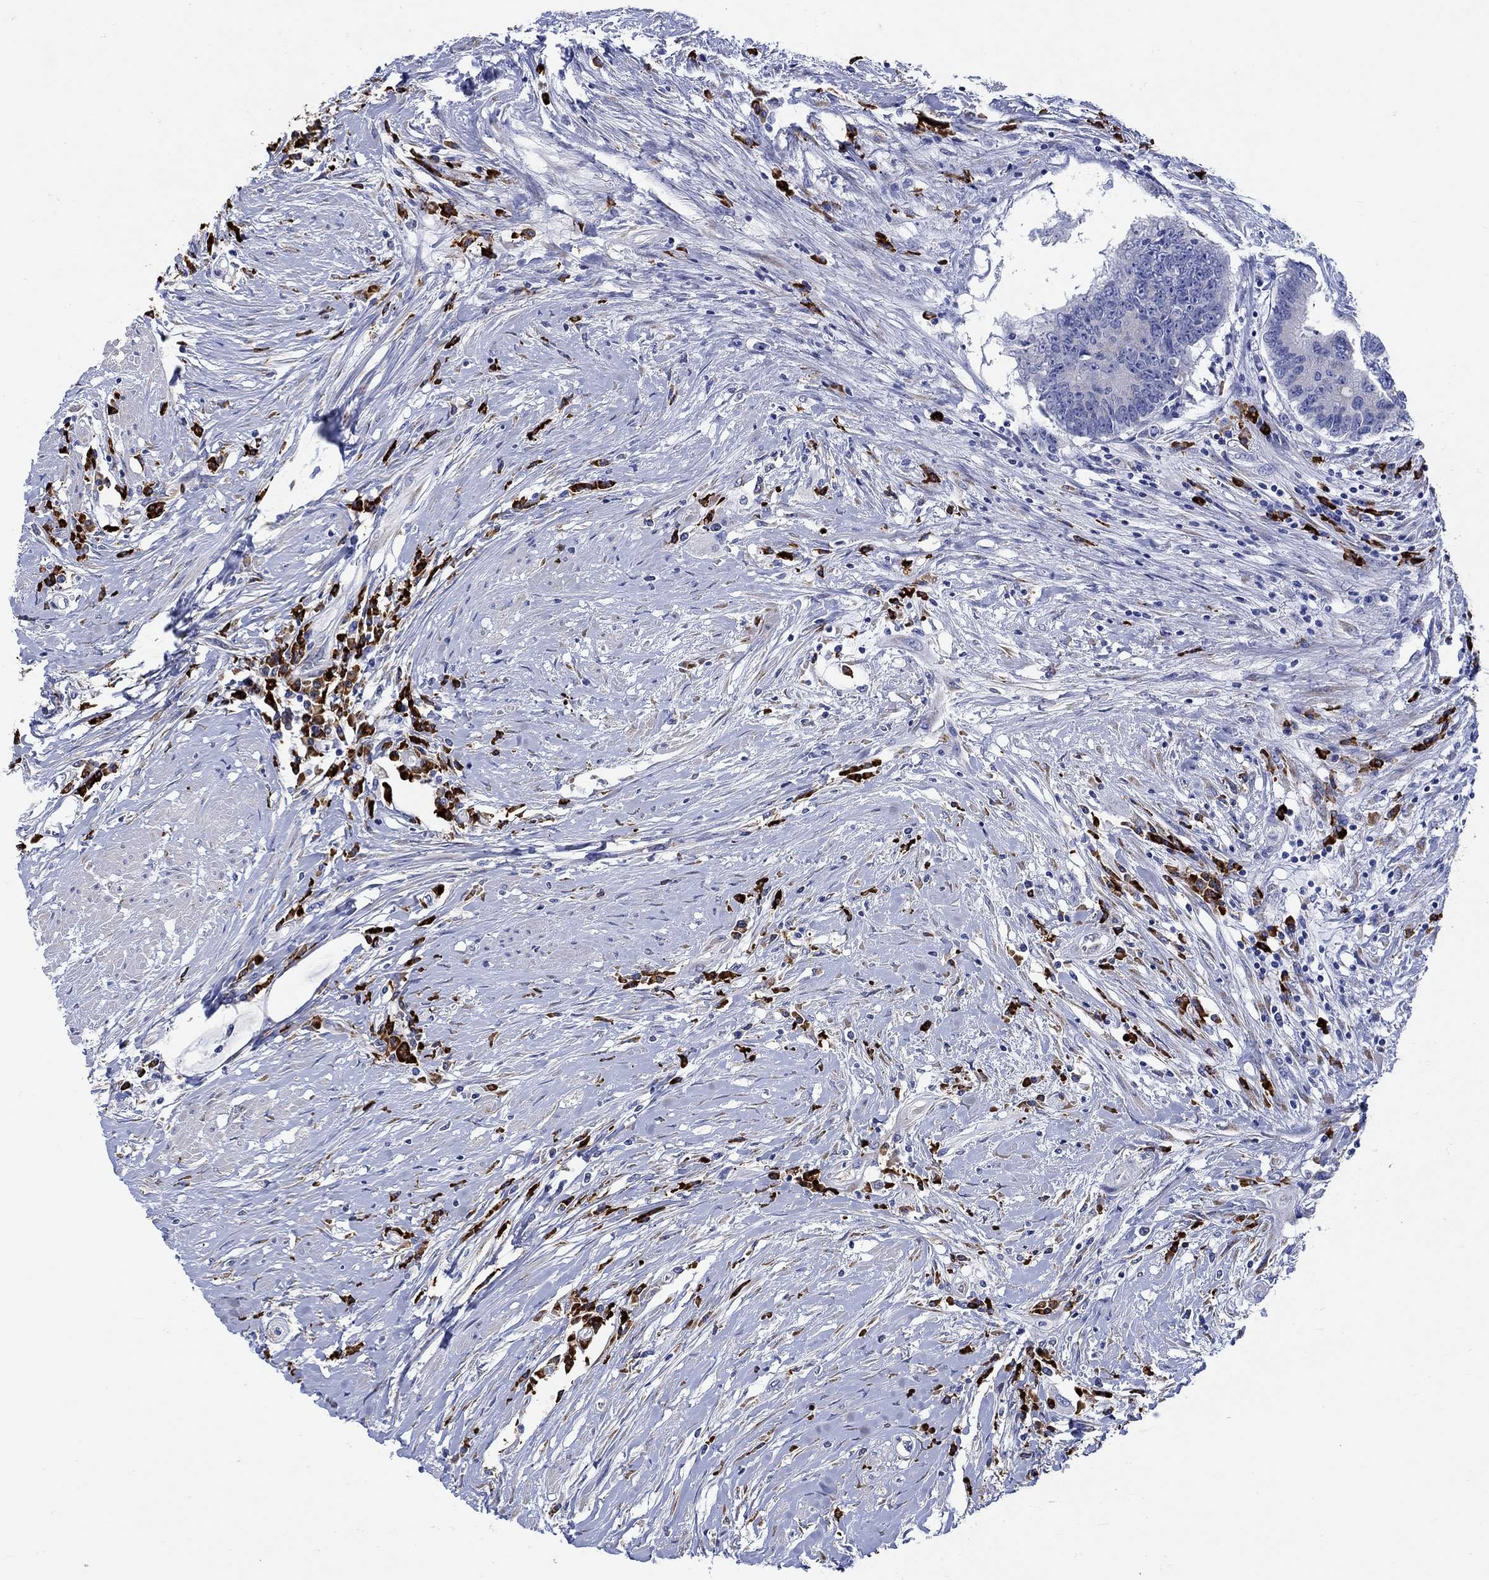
{"staining": {"intensity": "negative", "quantity": "none", "location": "none"}, "tissue": "colorectal cancer", "cell_type": "Tumor cells", "image_type": "cancer", "snomed": [{"axis": "morphology", "description": "Adenocarcinoma, NOS"}, {"axis": "topography", "description": "Rectum"}], "caption": "Protein analysis of colorectal cancer (adenocarcinoma) exhibits no significant positivity in tumor cells.", "gene": "P2RY6", "patient": {"sex": "male", "age": 59}}